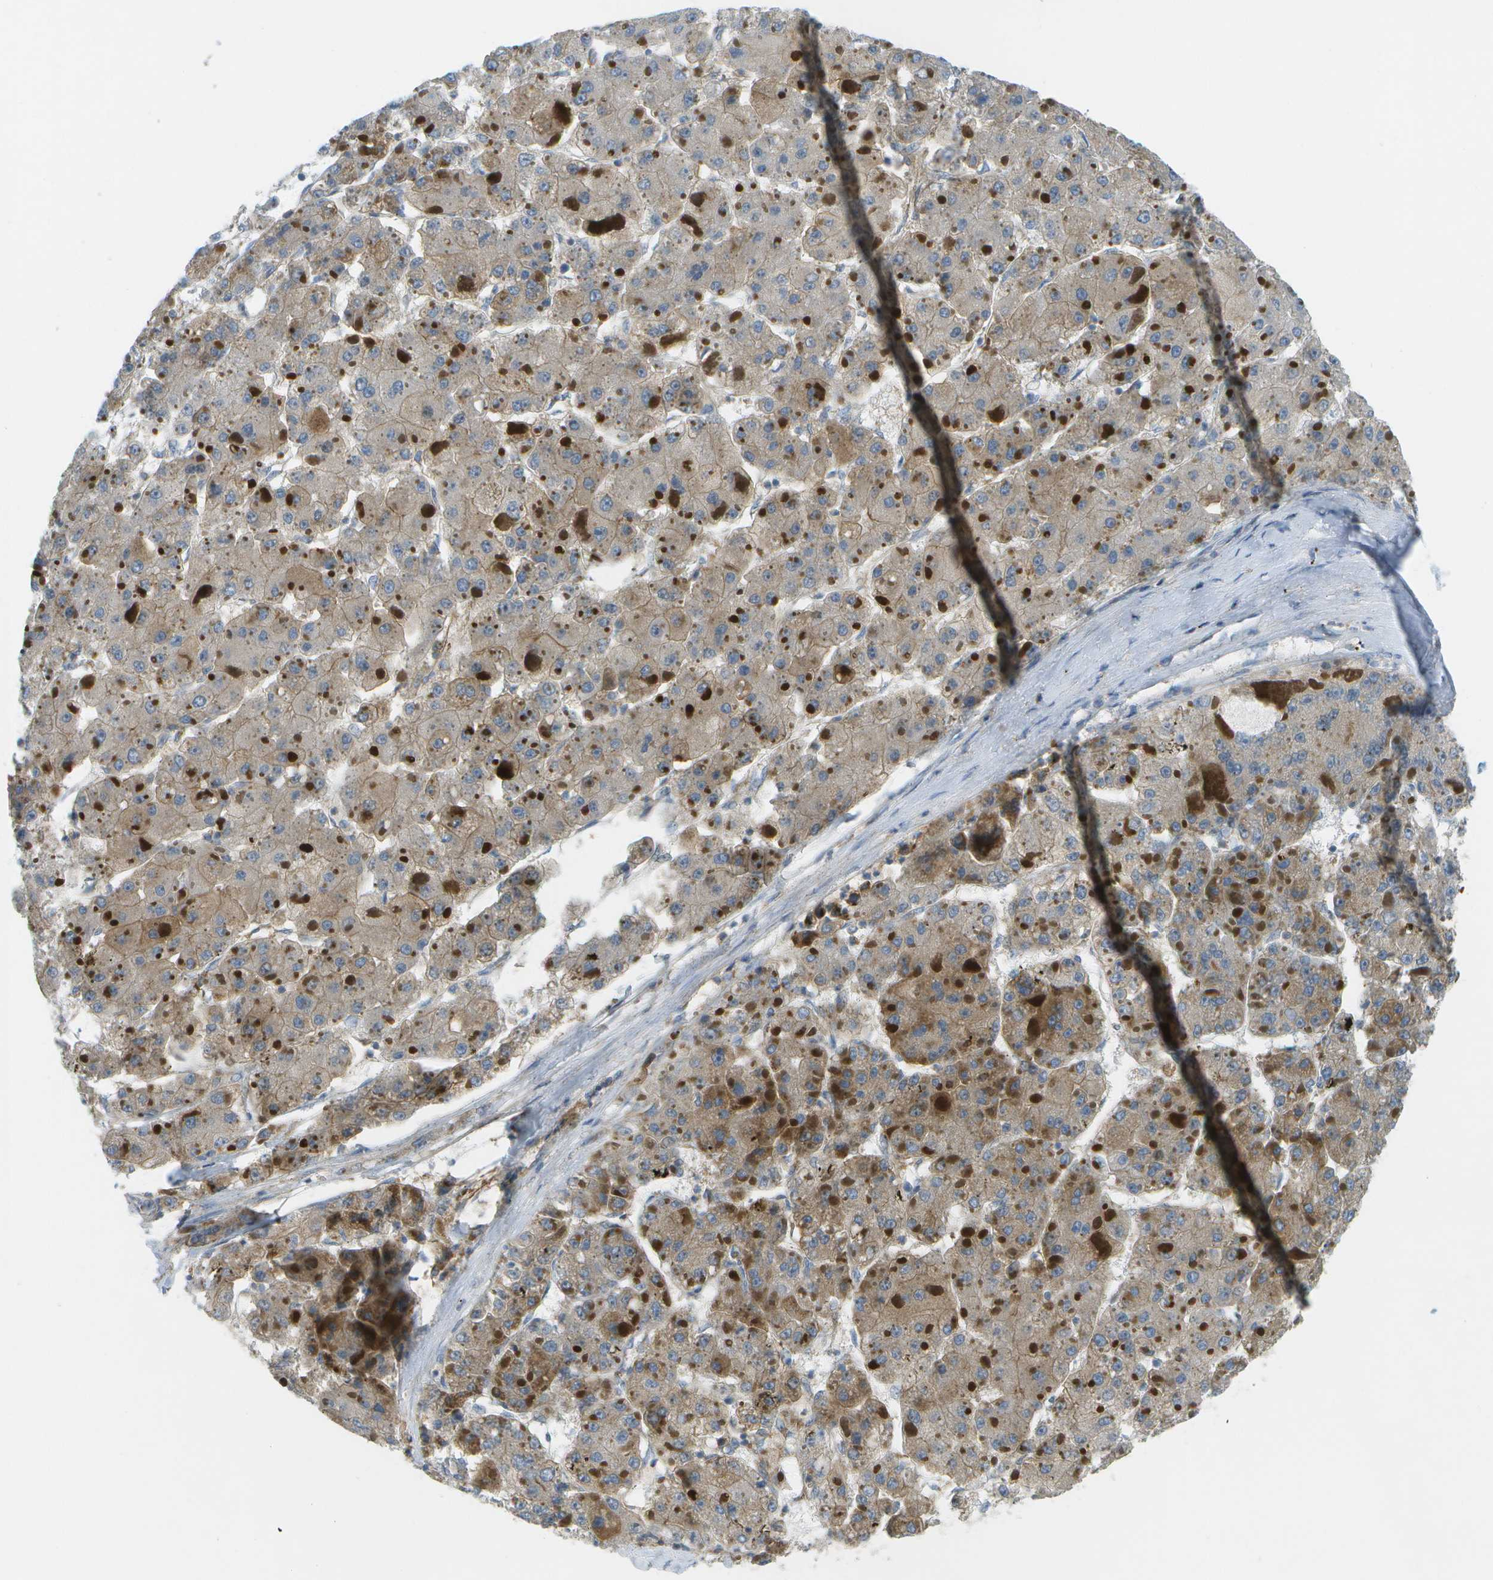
{"staining": {"intensity": "weak", "quantity": ">75%", "location": "cytoplasmic/membranous"}, "tissue": "liver cancer", "cell_type": "Tumor cells", "image_type": "cancer", "snomed": [{"axis": "morphology", "description": "Carcinoma, Hepatocellular, NOS"}, {"axis": "topography", "description": "Liver"}], "caption": "A high-resolution image shows IHC staining of liver cancer (hepatocellular carcinoma), which reveals weak cytoplasmic/membranous staining in approximately >75% of tumor cells.", "gene": "WNK2", "patient": {"sex": "female", "age": 73}}